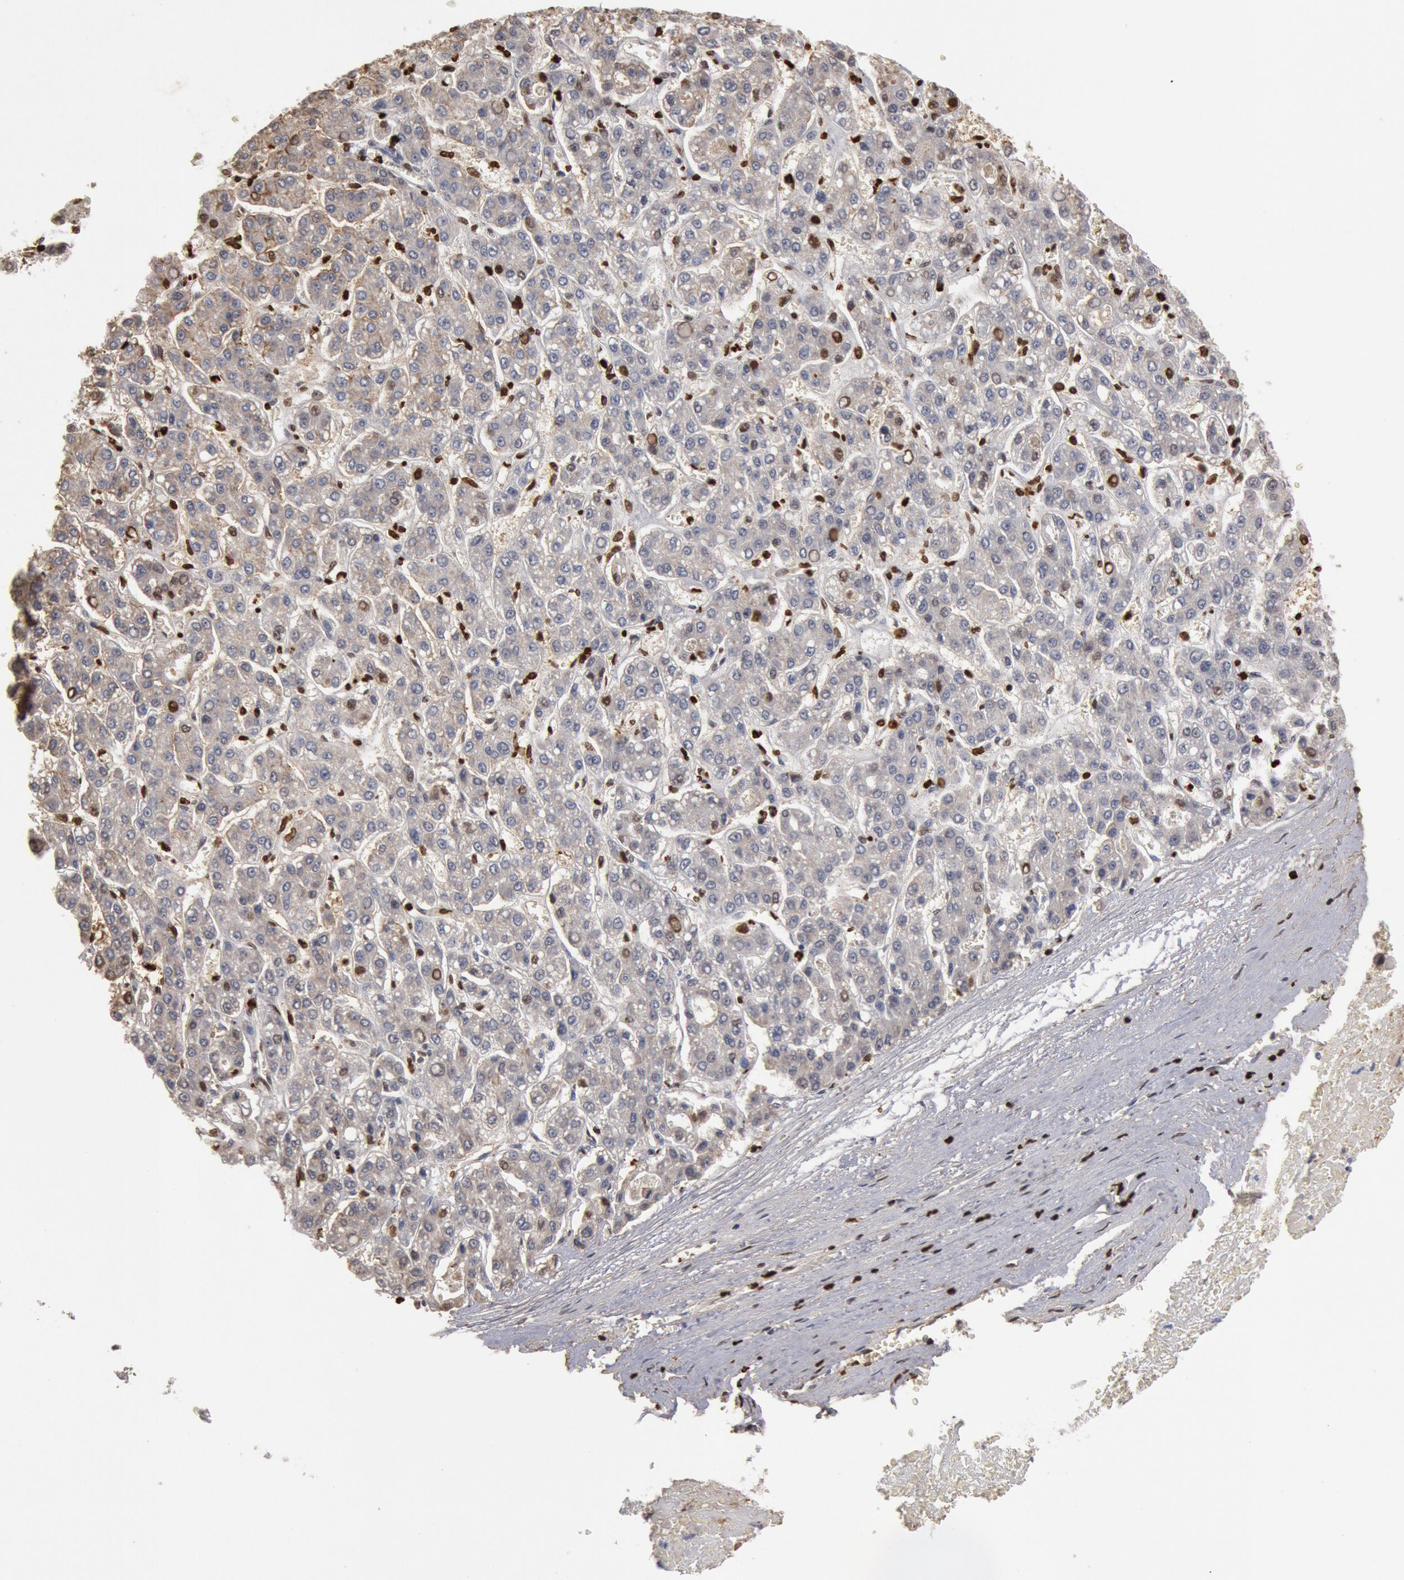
{"staining": {"intensity": "strong", "quantity": "25%-75%", "location": "cytoplasmic/membranous,nuclear"}, "tissue": "liver cancer", "cell_type": "Tumor cells", "image_type": "cancer", "snomed": [{"axis": "morphology", "description": "Carcinoma, Hepatocellular, NOS"}, {"axis": "topography", "description": "Liver"}], "caption": "Liver hepatocellular carcinoma stained with a brown dye demonstrates strong cytoplasmic/membranous and nuclear positive positivity in approximately 25%-75% of tumor cells.", "gene": "FOXA2", "patient": {"sex": "male", "age": 69}}